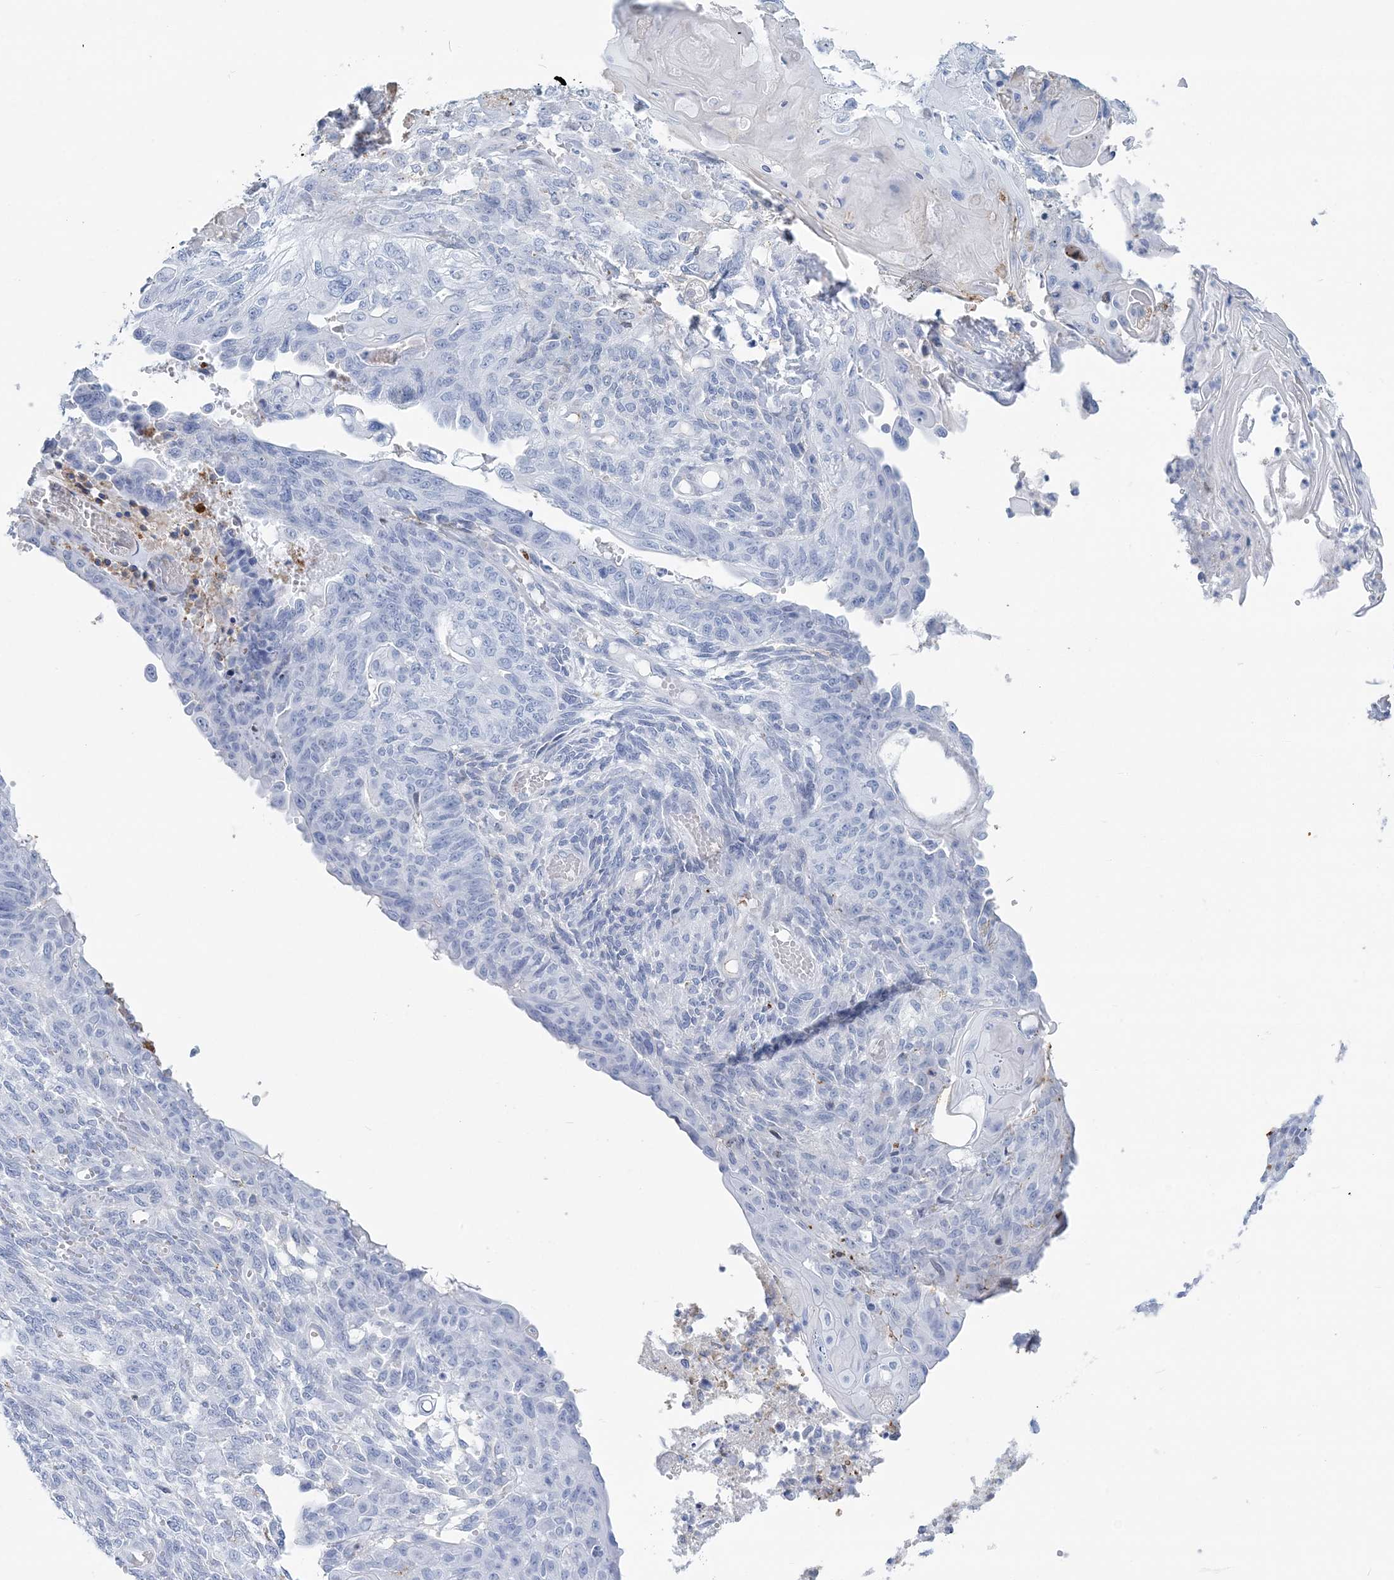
{"staining": {"intensity": "negative", "quantity": "none", "location": "none"}, "tissue": "endometrial cancer", "cell_type": "Tumor cells", "image_type": "cancer", "snomed": [{"axis": "morphology", "description": "Adenocarcinoma, NOS"}, {"axis": "topography", "description": "Endometrium"}], "caption": "The histopathology image exhibits no significant expression in tumor cells of endometrial cancer.", "gene": "NKX6-1", "patient": {"sex": "female", "age": 32}}